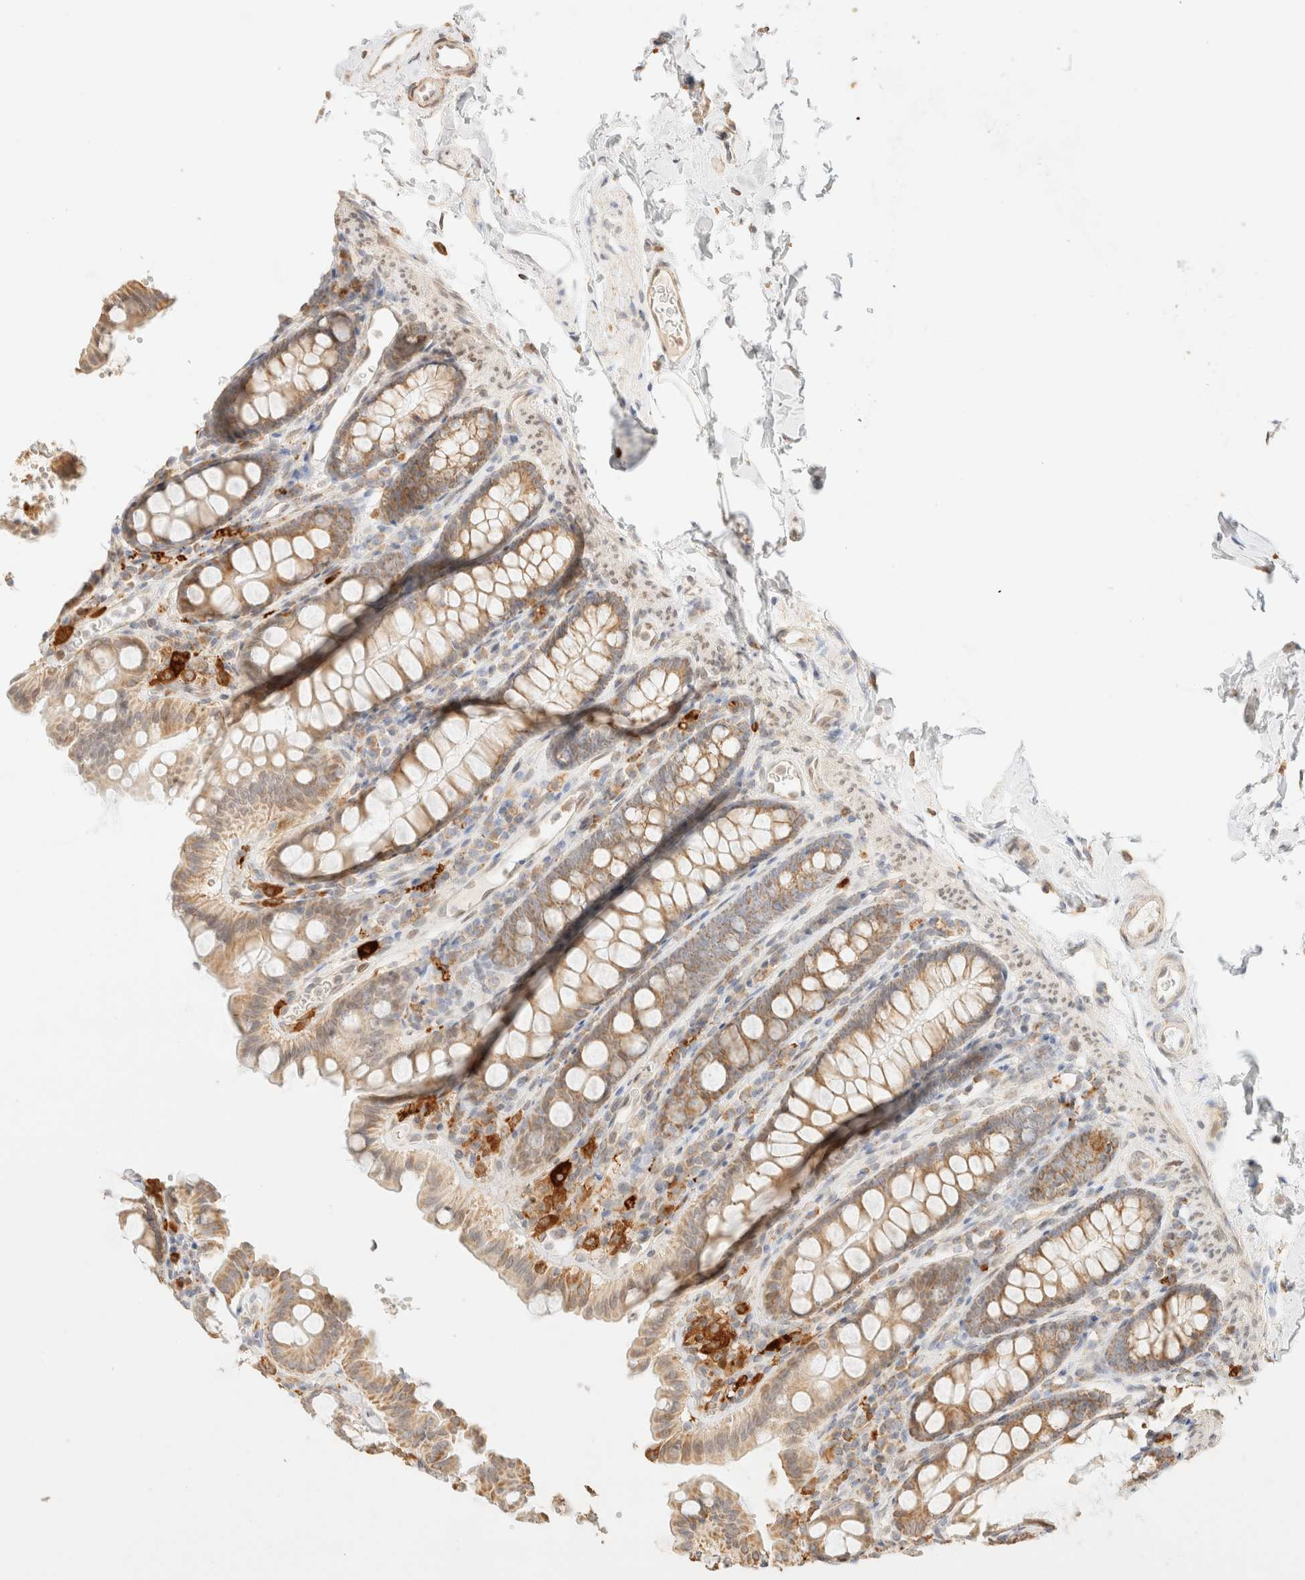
{"staining": {"intensity": "moderate", "quantity": ">75%", "location": "cytoplasmic/membranous"}, "tissue": "colon", "cell_type": "Endothelial cells", "image_type": "normal", "snomed": [{"axis": "morphology", "description": "Normal tissue, NOS"}, {"axis": "topography", "description": "Colon"}, {"axis": "topography", "description": "Peripheral nerve tissue"}], "caption": "Immunohistochemistry of benign colon demonstrates medium levels of moderate cytoplasmic/membranous positivity in about >75% of endothelial cells.", "gene": "TACO1", "patient": {"sex": "female", "age": 61}}